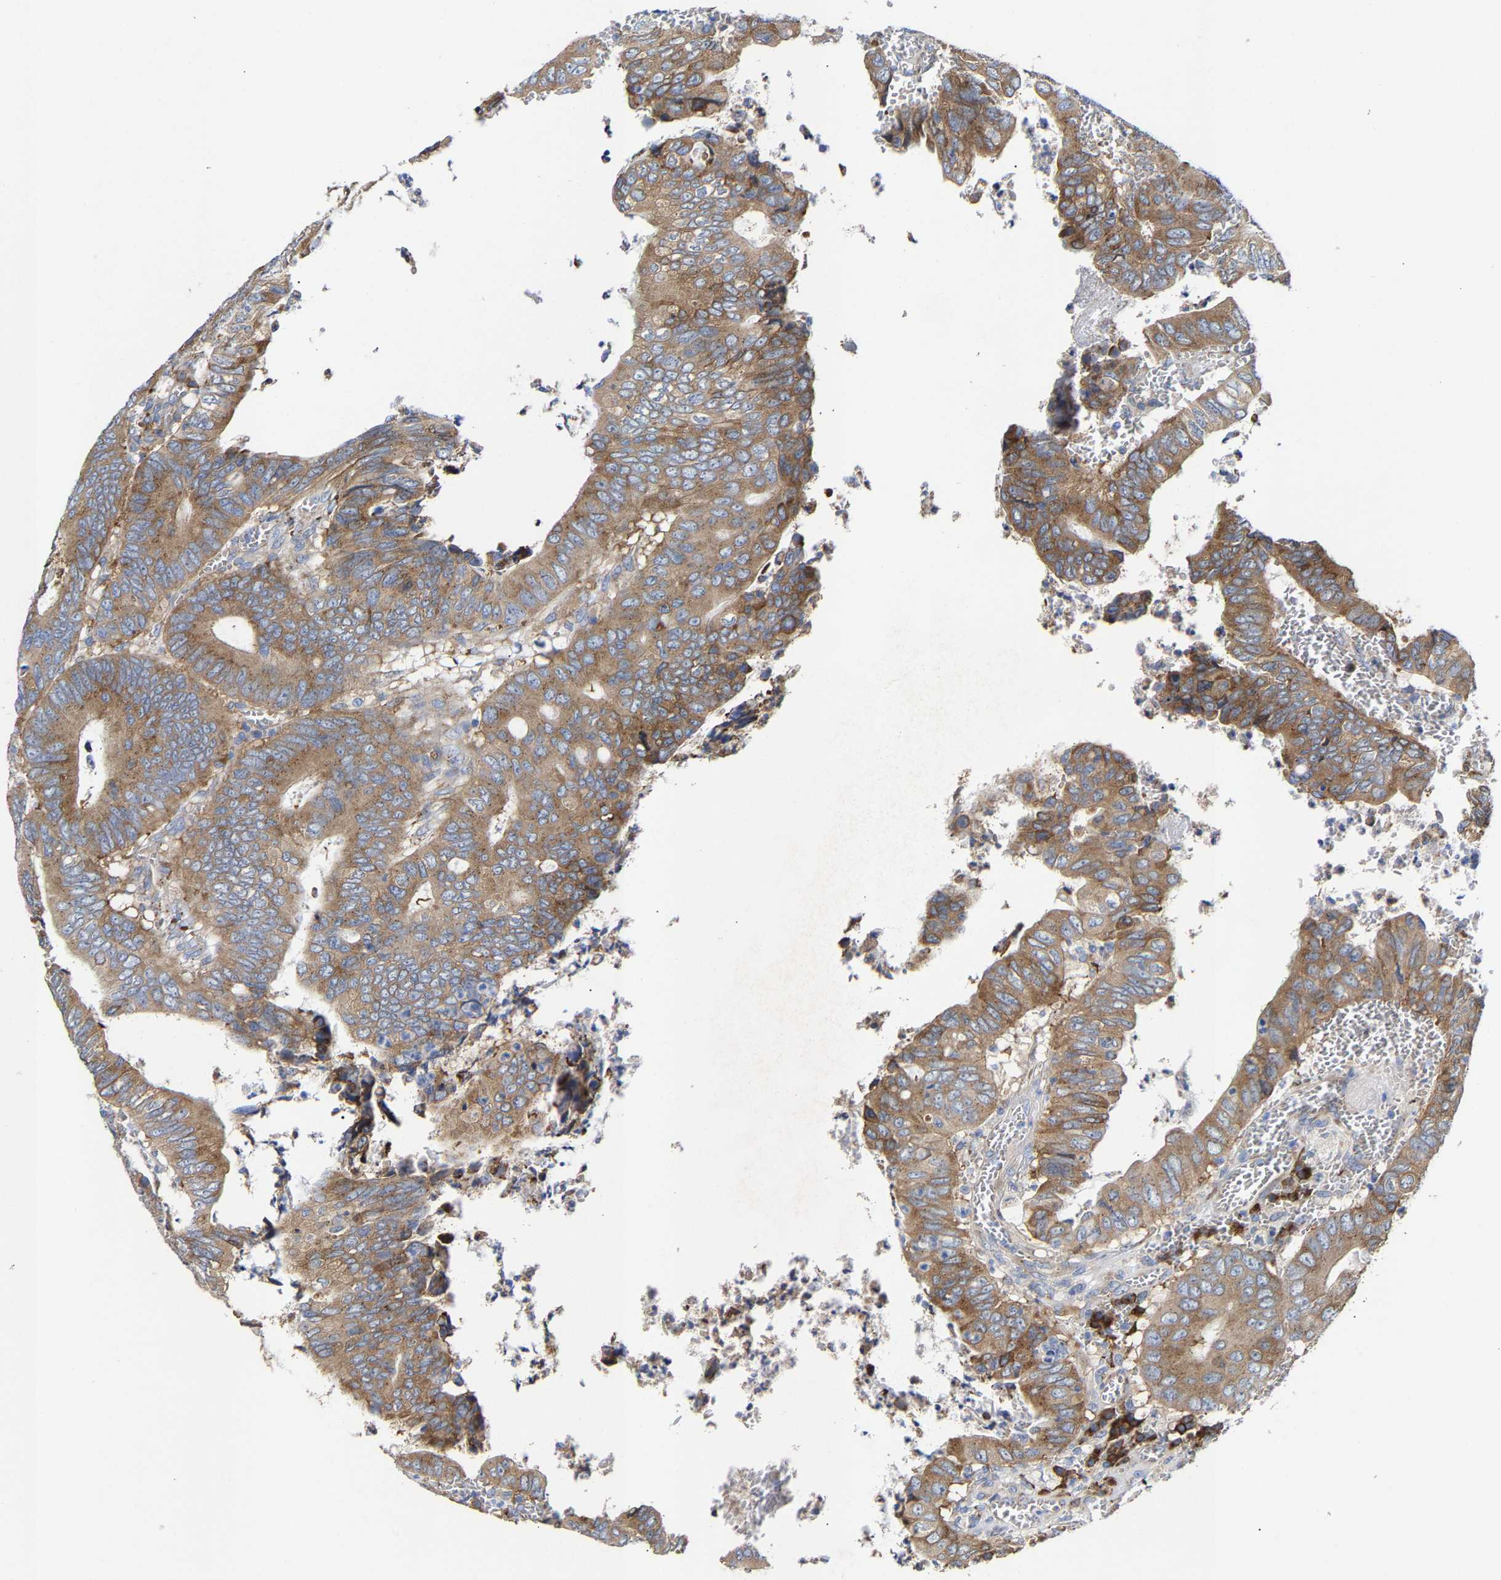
{"staining": {"intensity": "moderate", "quantity": ">75%", "location": "cytoplasmic/membranous"}, "tissue": "colorectal cancer", "cell_type": "Tumor cells", "image_type": "cancer", "snomed": [{"axis": "morphology", "description": "Inflammation, NOS"}, {"axis": "morphology", "description": "Adenocarcinoma, NOS"}, {"axis": "topography", "description": "Colon"}], "caption": "A medium amount of moderate cytoplasmic/membranous expression is present in about >75% of tumor cells in adenocarcinoma (colorectal) tissue.", "gene": "PPP1R15A", "patient": {"sex": "male", "age": 72}}